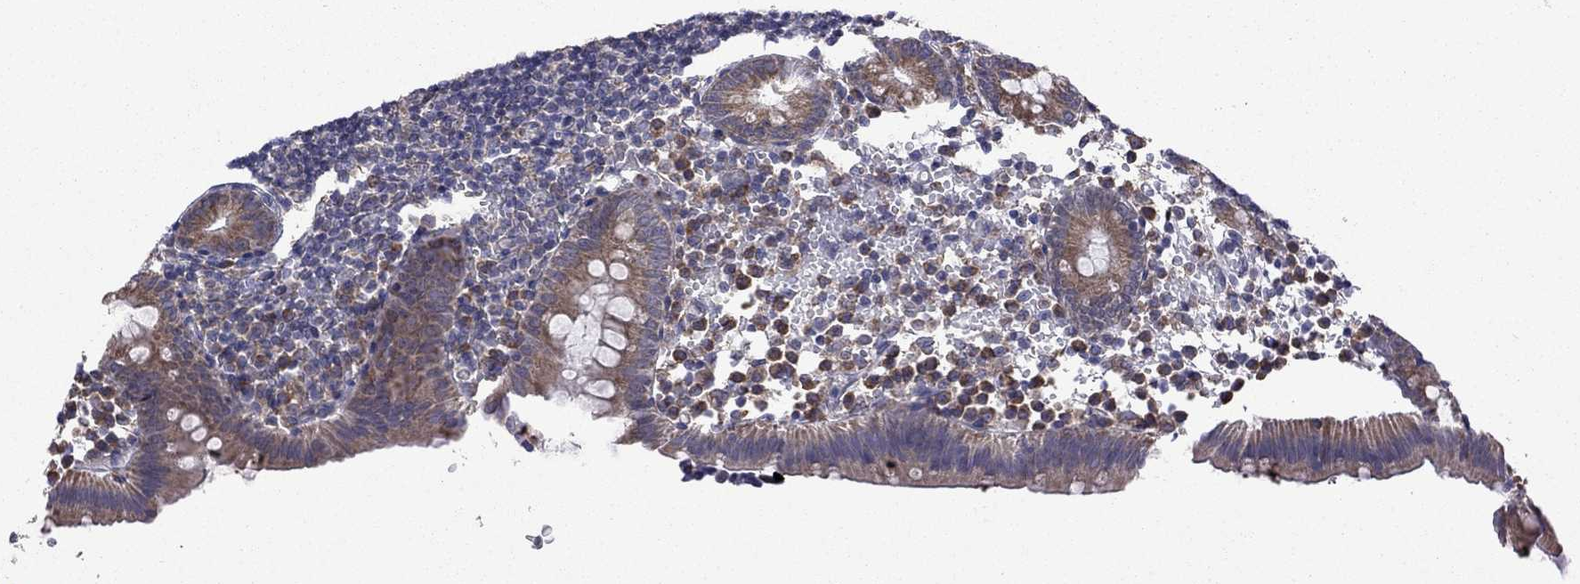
{"staining": {"intensity": "moderate", "quantity": "25%-75%", "location": "cytoplasmic/membranous"}, "tissue": "appendix", "cell_type": "Glandular cells", "image_type": "normal", "snomed": [{"axis": "morphology", "description": "Normal tissue, NOS"}, {"axis": "topography", "description": "Appendix"}], "caption": "This image exhibits immunohistochemistry (IHC) staining of unremarkable appendix, with medium moderate cytoplasmic/membranous positivity in about 25%-75% of glandular cells.", "gene": "FURIN", "patient": {"sex": "female", "age": 40}}